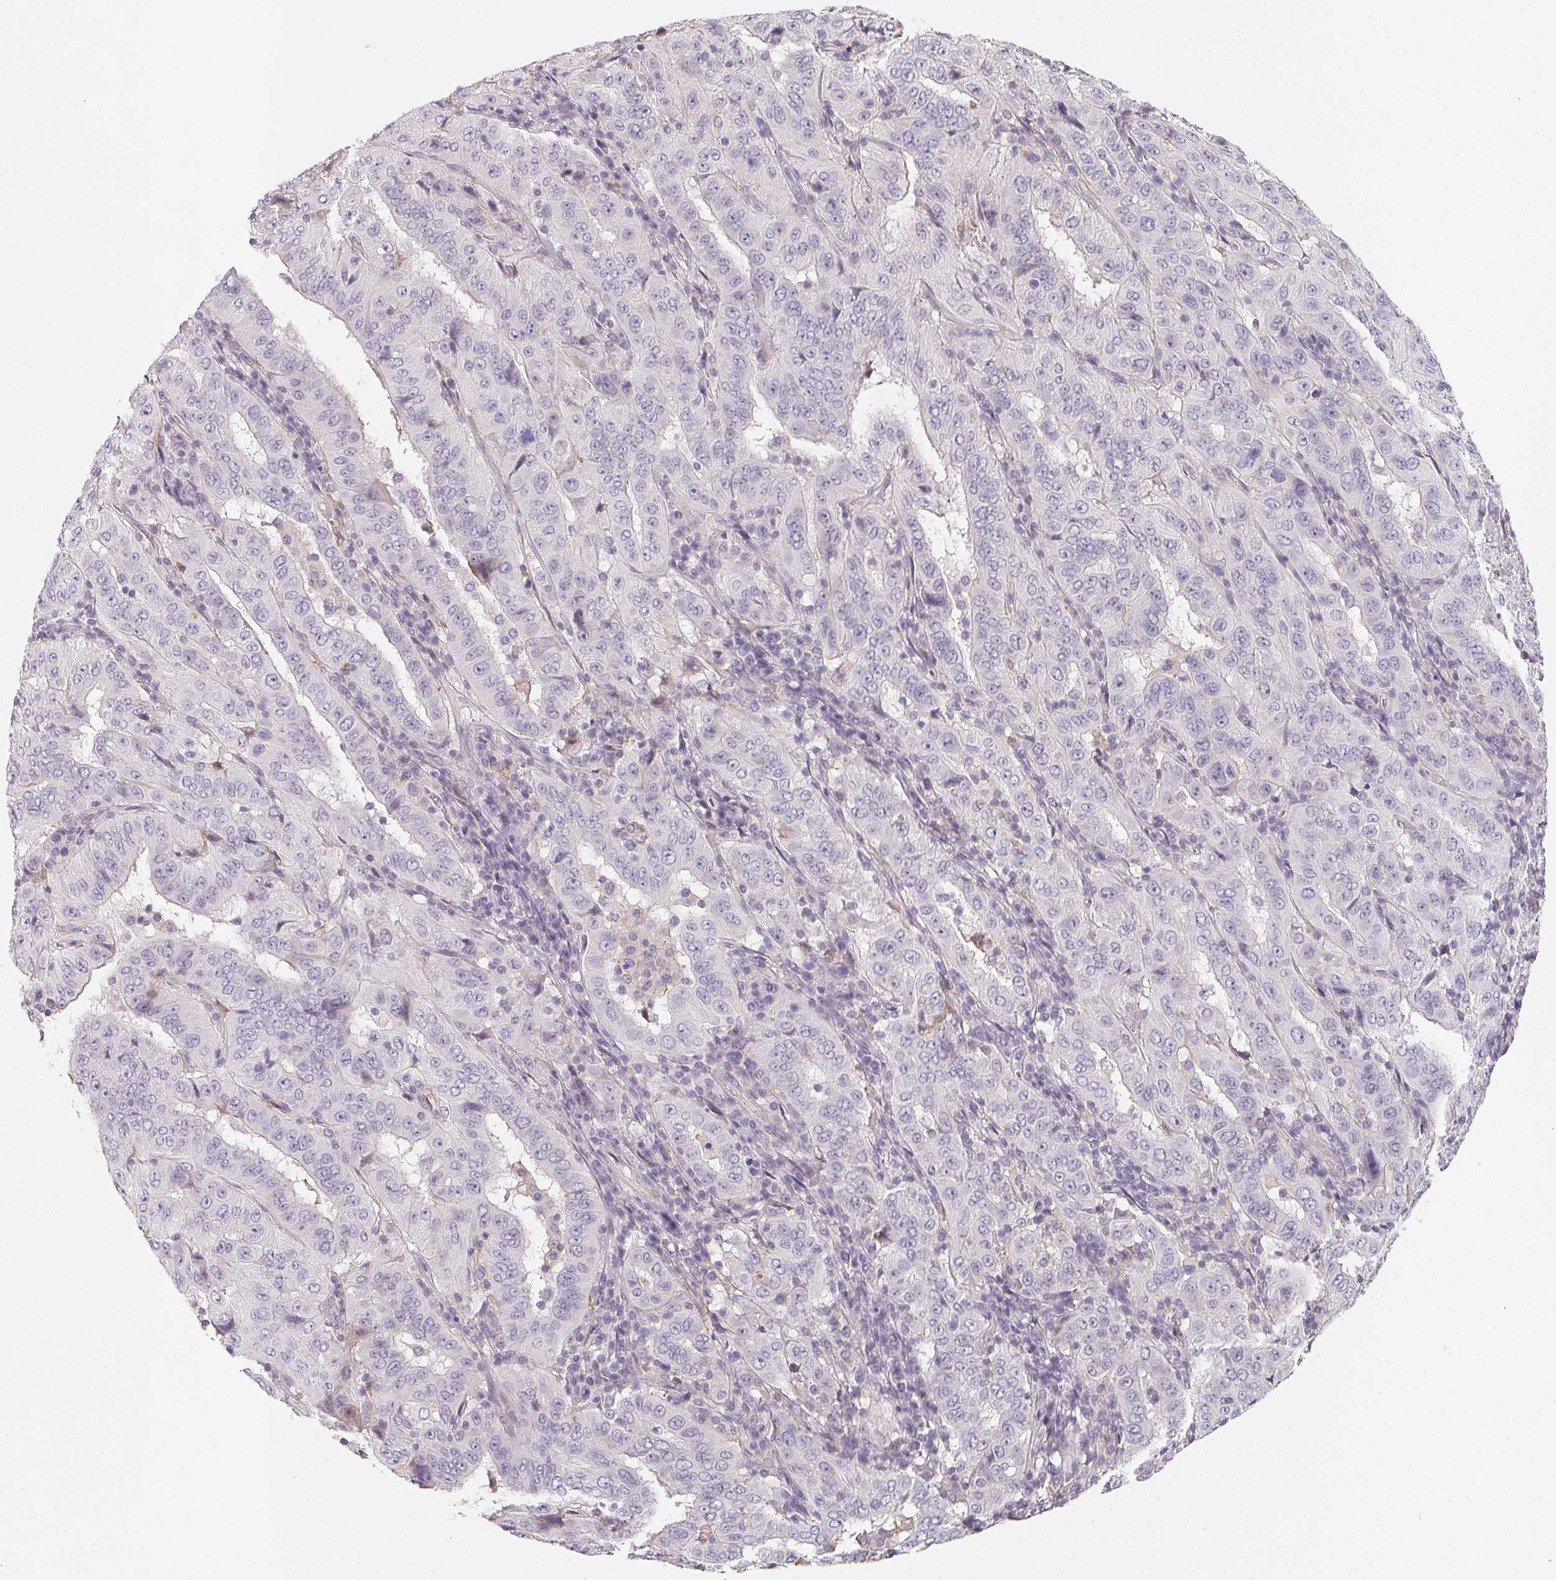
{"staining": {"intensity": "negative", "quantity": "none", "location": "none"}, "tissue": "pancreatic cancer", "cell_type": "Tumor cells", "image_type": "cancer", "snomed": [{"axis": "morphology", "description": "Adenocarcinoma, NOS"}, {"axis": "topography", "description": "Pancreas"}], "caption": "DAB (3,3'-diaminobenzidine) immunohistochemical staining of pancreatic cancer demonstrates no significant expression in tumor cells. The staining is performed using DAB brown chromogen with nuclei counter-stained in using hematoxylin.", "gene": "LRRC23", "patient": {"sex": "male", "age": 63}}